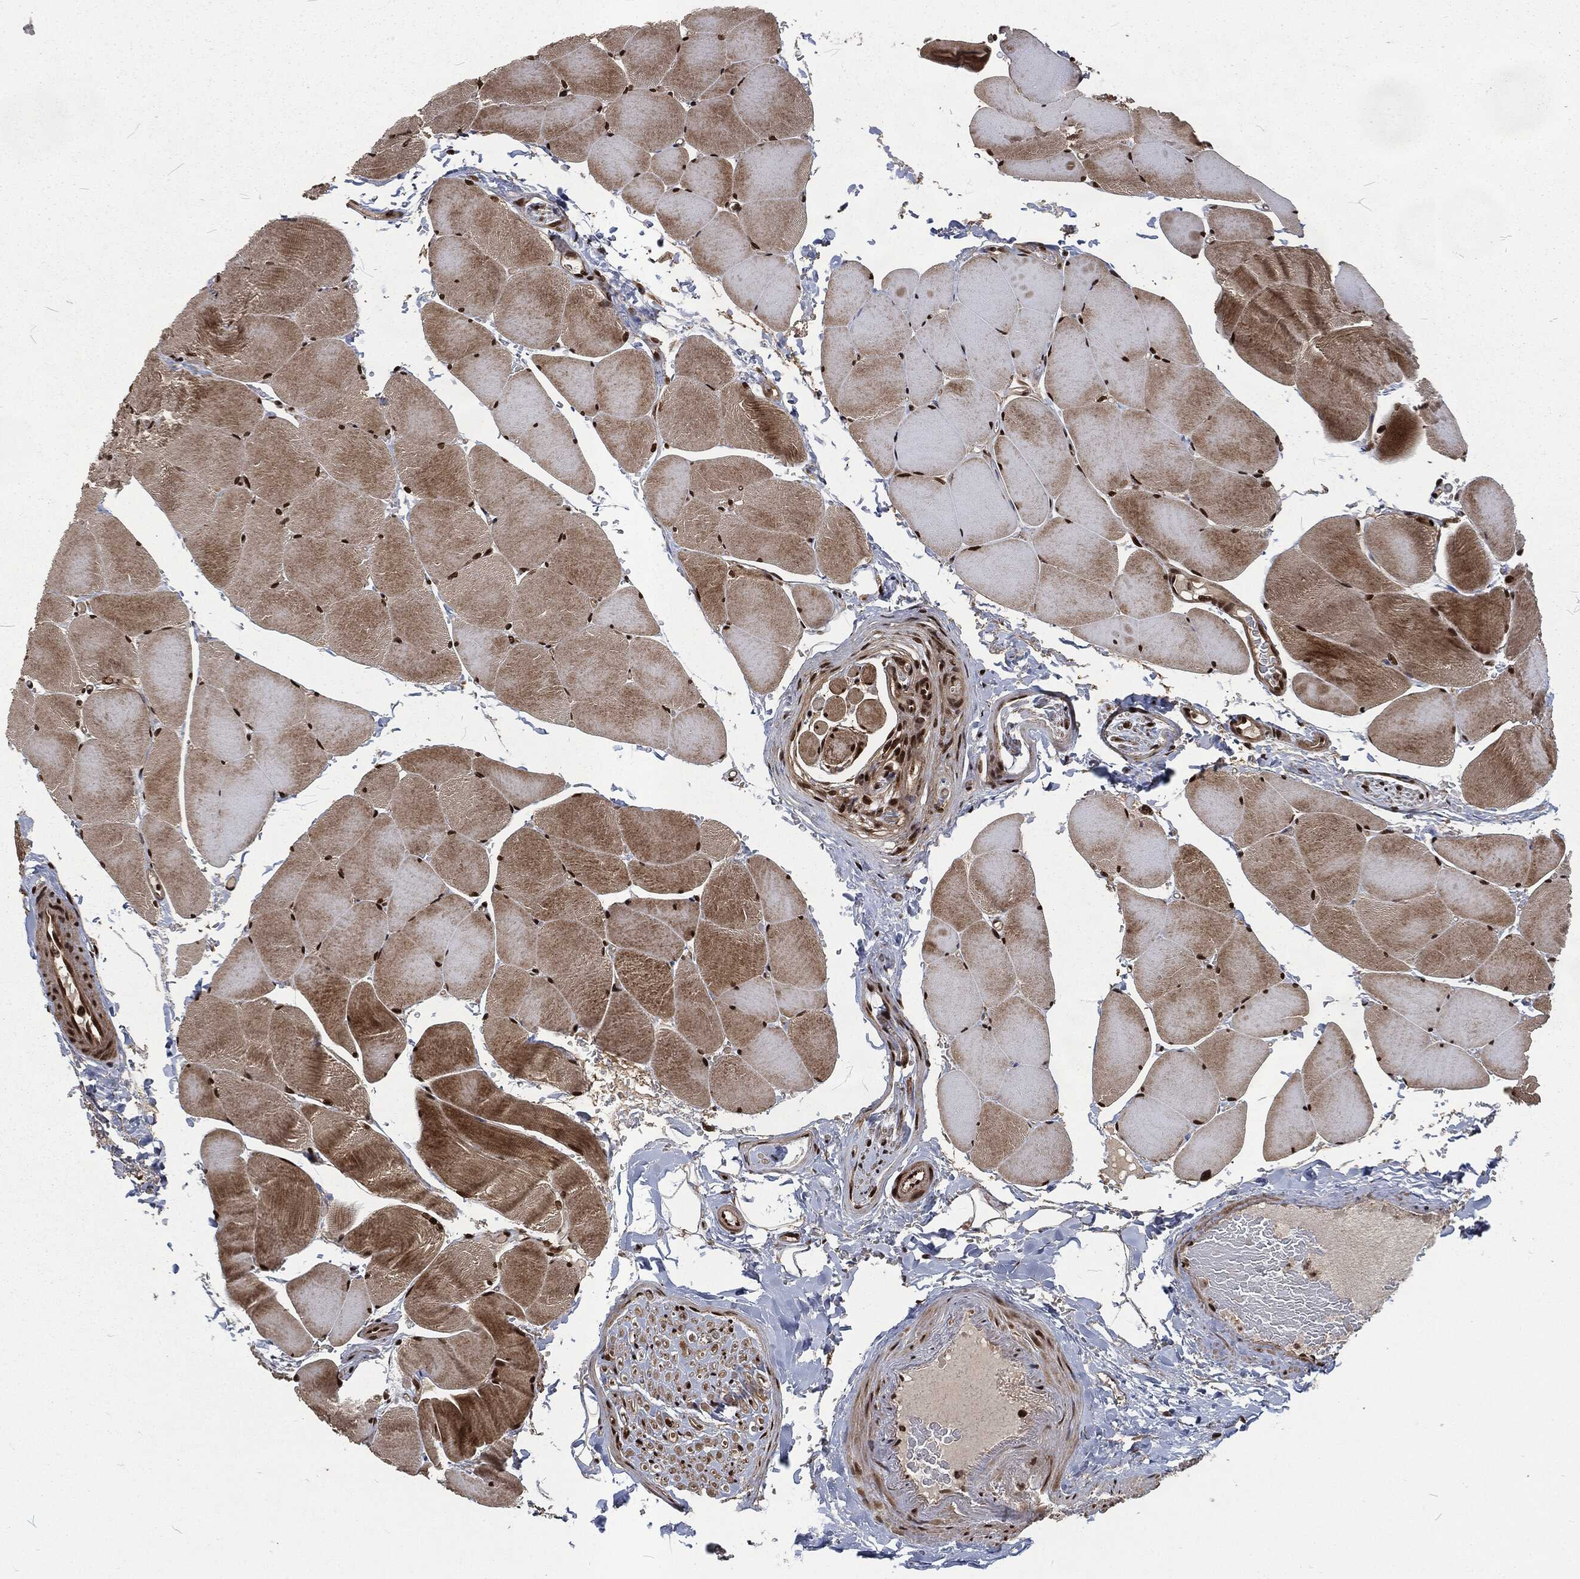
{"staining": {"intensity": "strong", "quantity": ">75%", "location": "nuclear"}, "tissue": "skeletal muscle", "cell_type": "Myocytes", "image_type": "normal", "snomed": [{"axis": "morphology", "description": "Normal tissue, NOS"}, {"axis": "topography", "description": "Skeletal muscle"}], "caption": "This is an image of immunohistochemistry staining of benign skeletal muscle, which shows strong staining in the nuclear of myocytes.", "gene": "NGRN", "patient": {"sex": "female", "age": 37}}